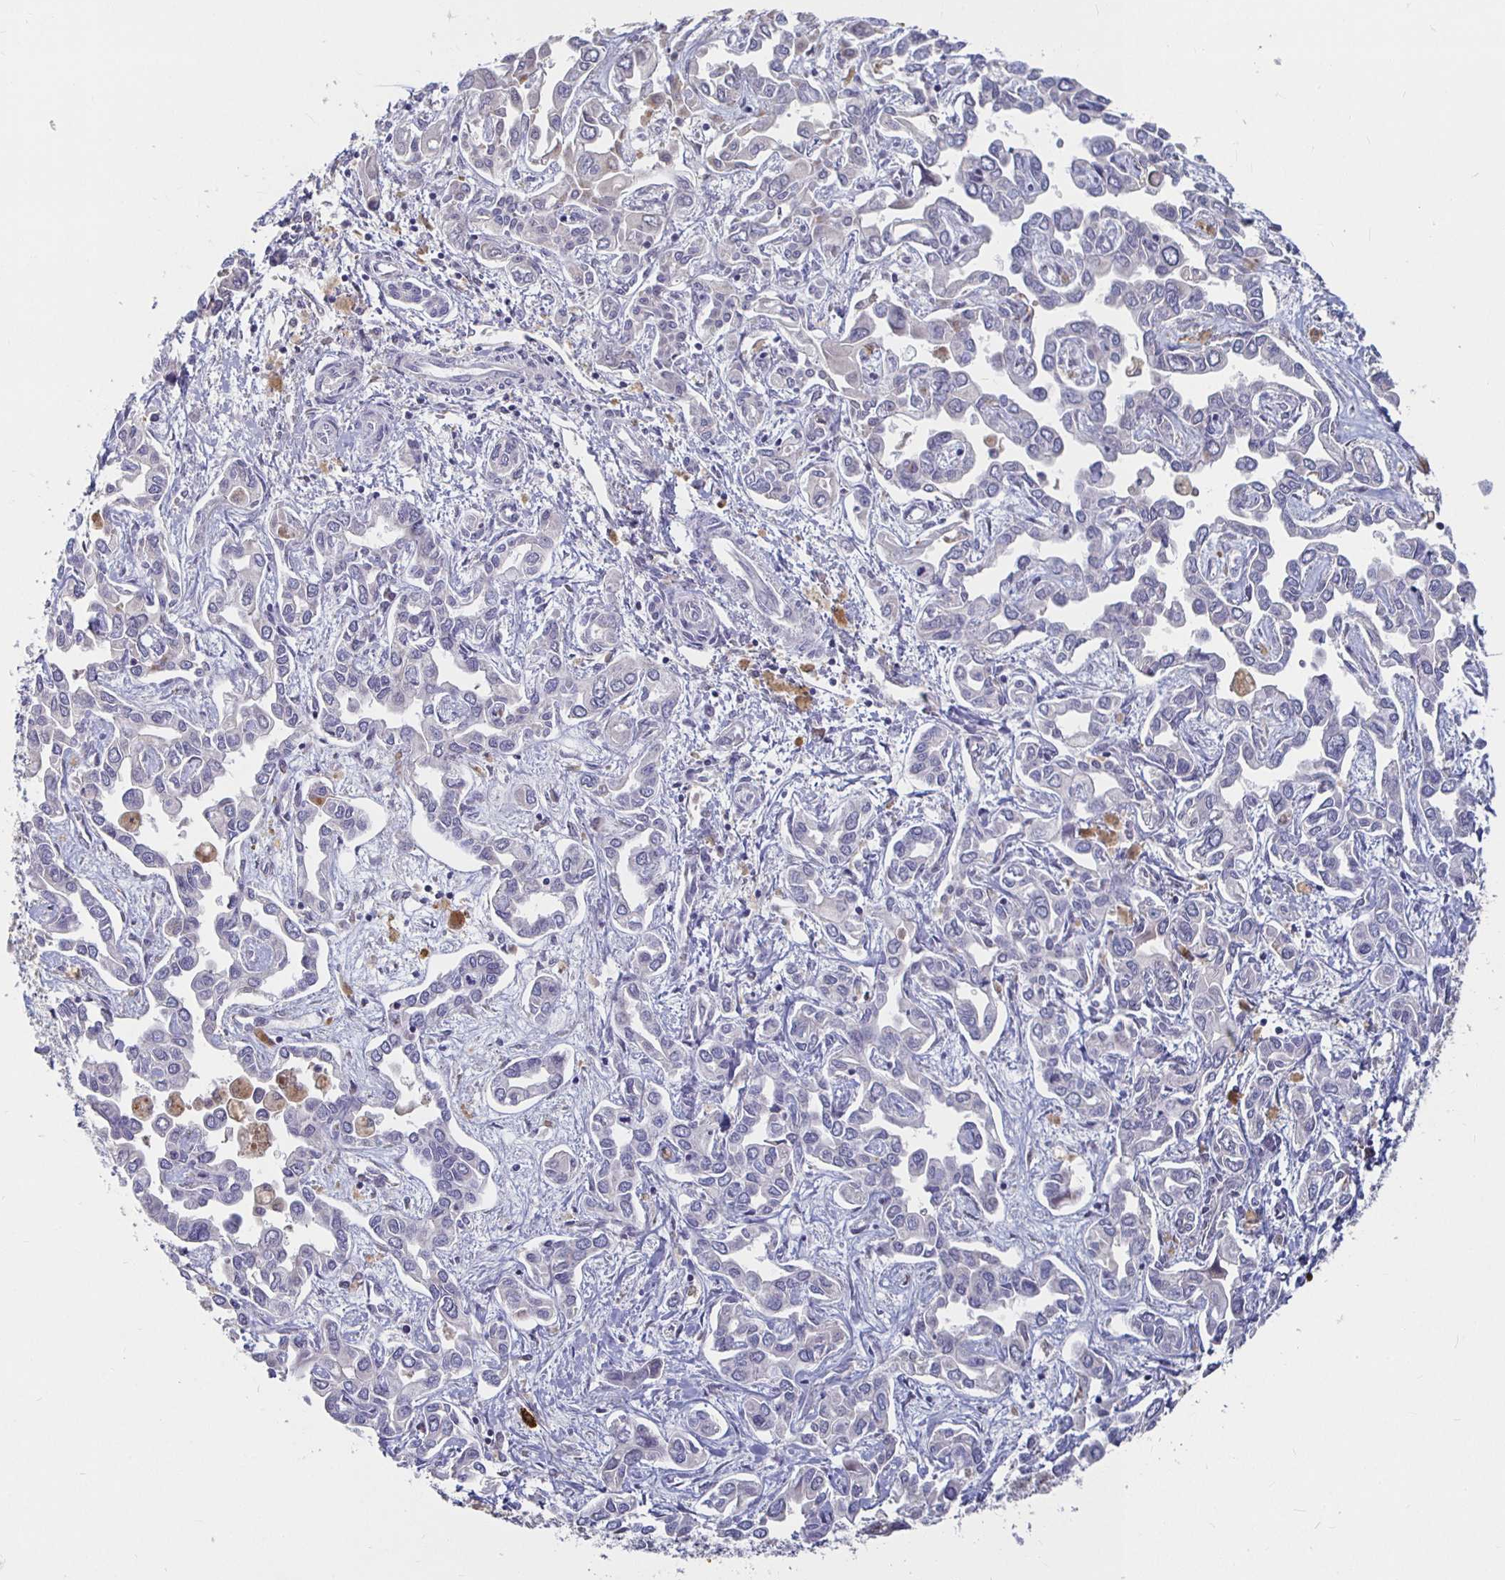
{"staining": {"intensity": "negative", "quantity": "none", "location": "none"}, "tissue": "liver cancer", "cell_type": "Tumor cells", "image_type": "cancer", "snomed": [{"axis": "morphology", "description": "Cholangiocarcinoma"}, {"axis": "topography", "description": "Liver"}], "caption": "High magnification brightfield microscopy of cholangiocarcinoma (liver) stained with DAB (3,3'-diaminobenzidine) (brown) and counterstained with hematoxylin (blue): tumor cells show no significant staining. The staining was performed using DAB to visualize the protein expression in brown, while the nuclei were stained in blue with hematoxylin (Magnification: 20x).", "gene": "RNF144B", "patient": {"sex": "female", "age": 64}}